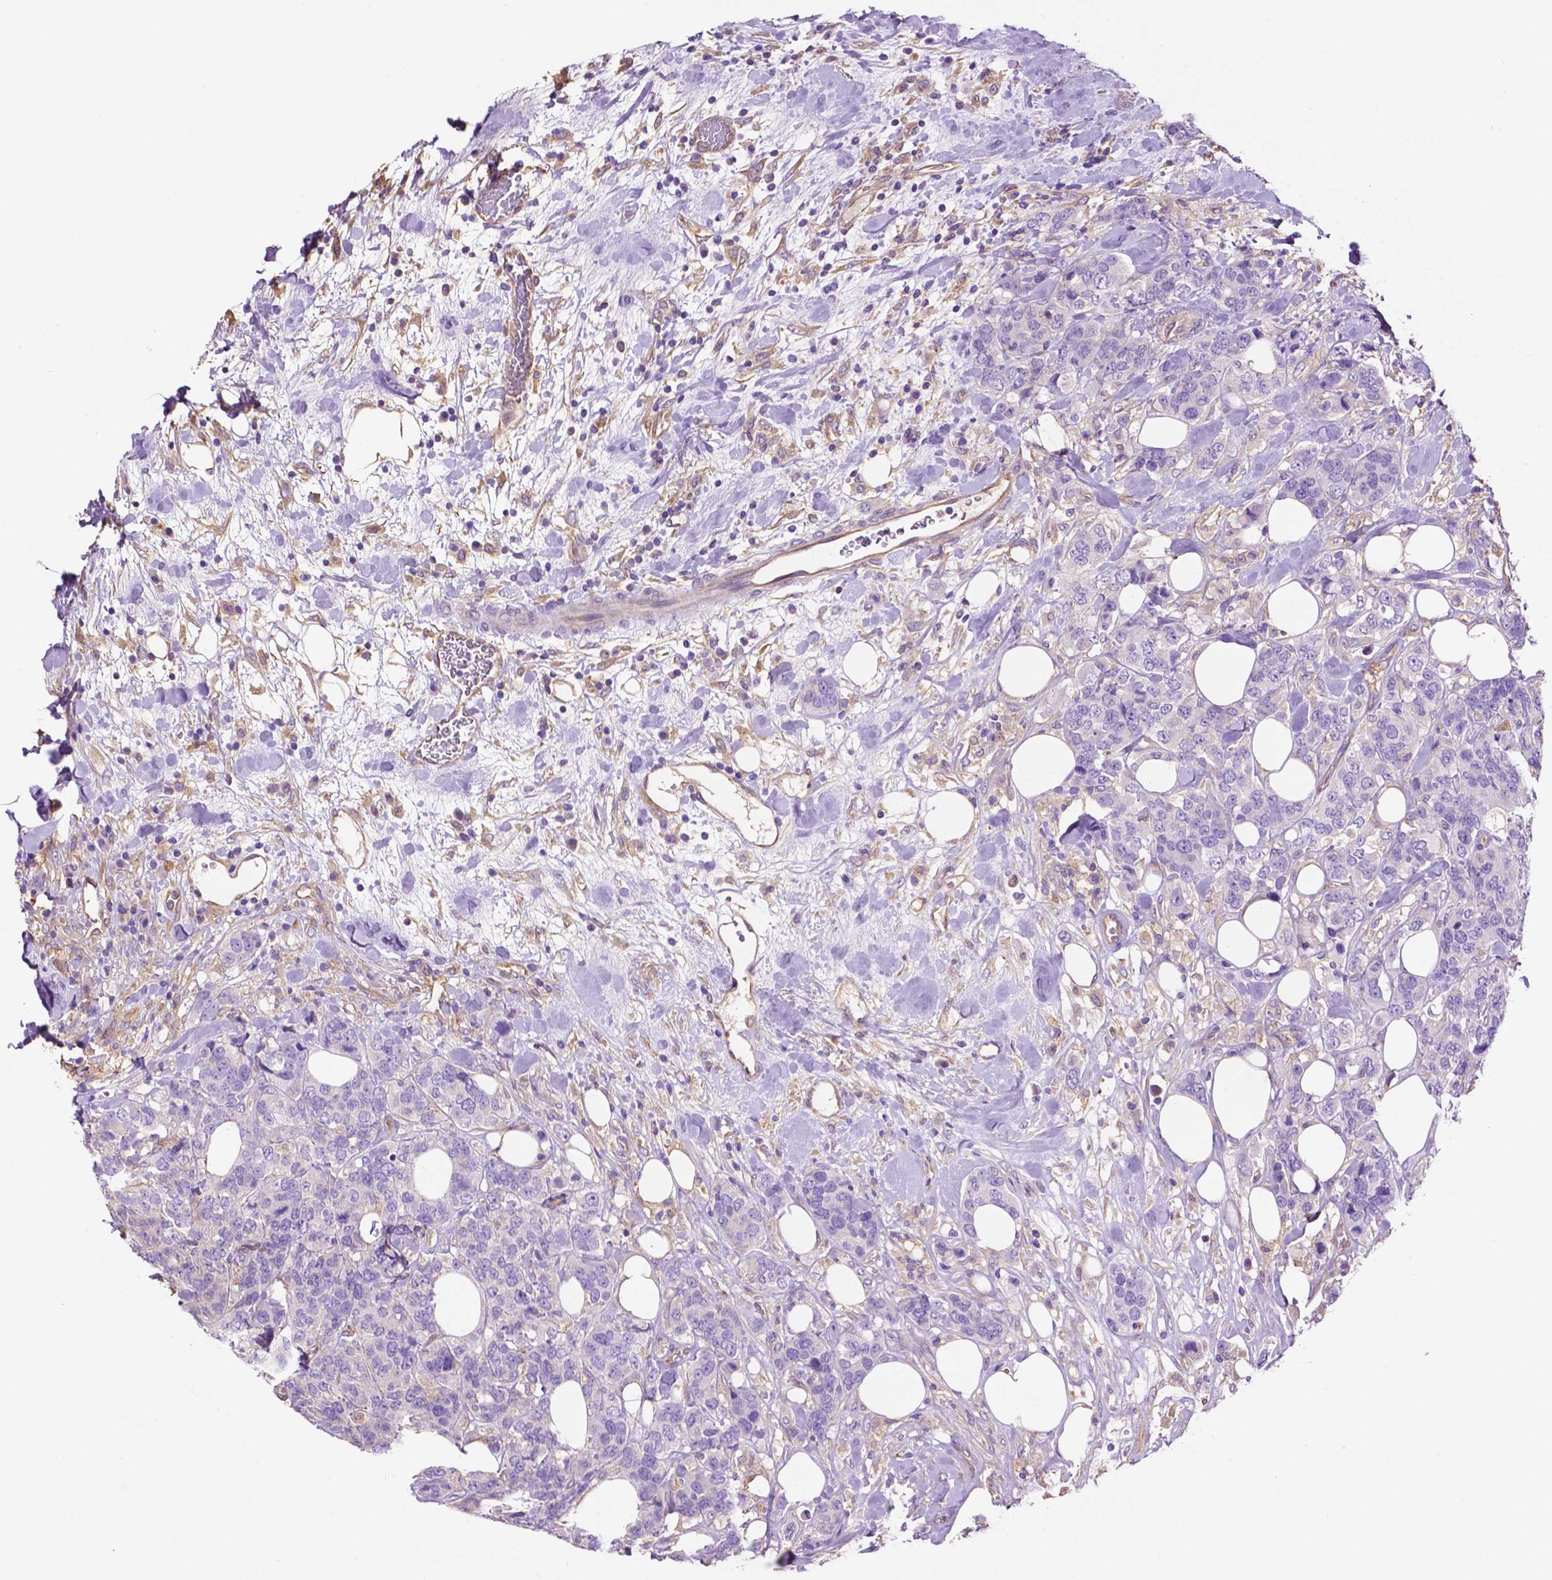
{"staining": {"intensity": "negative", "quantity": "none", "location": "none"}, "tissue": "breast cancer", "cell_type": "Tumor cells", "image_type": "cancer", "snomed": [{"axis": "morphology", "description": "Lobular carcinoma"}, {"axis": "topography", "description": "Breast"}], "caption": "This micrograph is of lobular carcinoma (breast) stained with IHC to label a protein in brown with the nuclei are counter-stained blue. There is no staining in tumor cells.", "gene": "GDPD5", "patient": {"sex": "female", "age": 59}}